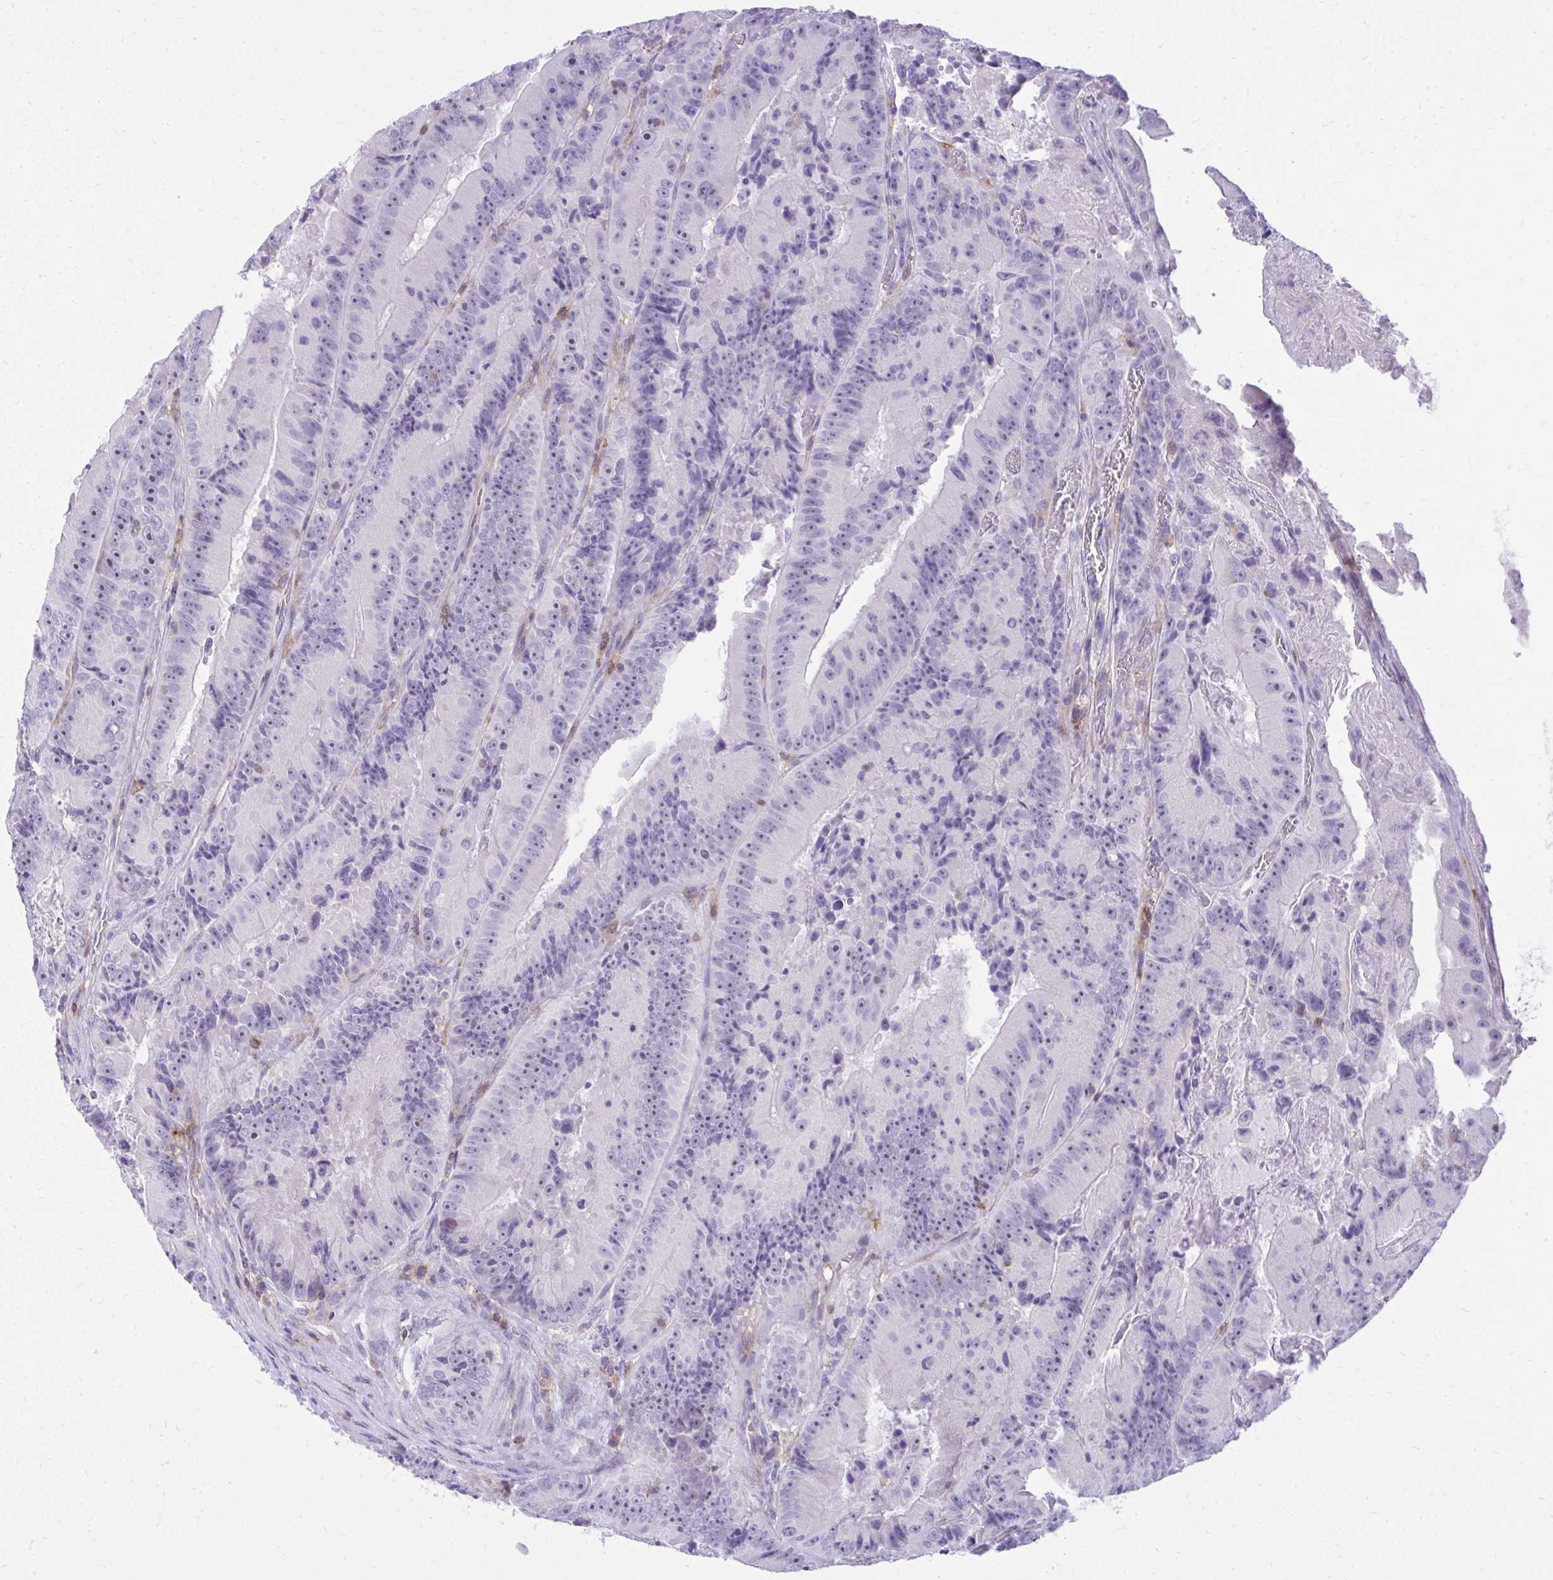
{"staining": {"intensity": "negative", "quantity": "none", "location": "none"}, "tissue": "colorectal cancer", "cell_type": "Tumor cells", "image_type": "cancer", "snomed": [{"axis": "morphology", "description": "Adenocarcinoma, NOS"}, {"axis": "topography", "description": "Colon"}], "caption": "Colorectal cancer stained for a protein using immunohistochemistry (IHC) reveals no staining tumor cells.", "gene": "GPRIN3", "patient": {"sex": "female", "age": 86}}